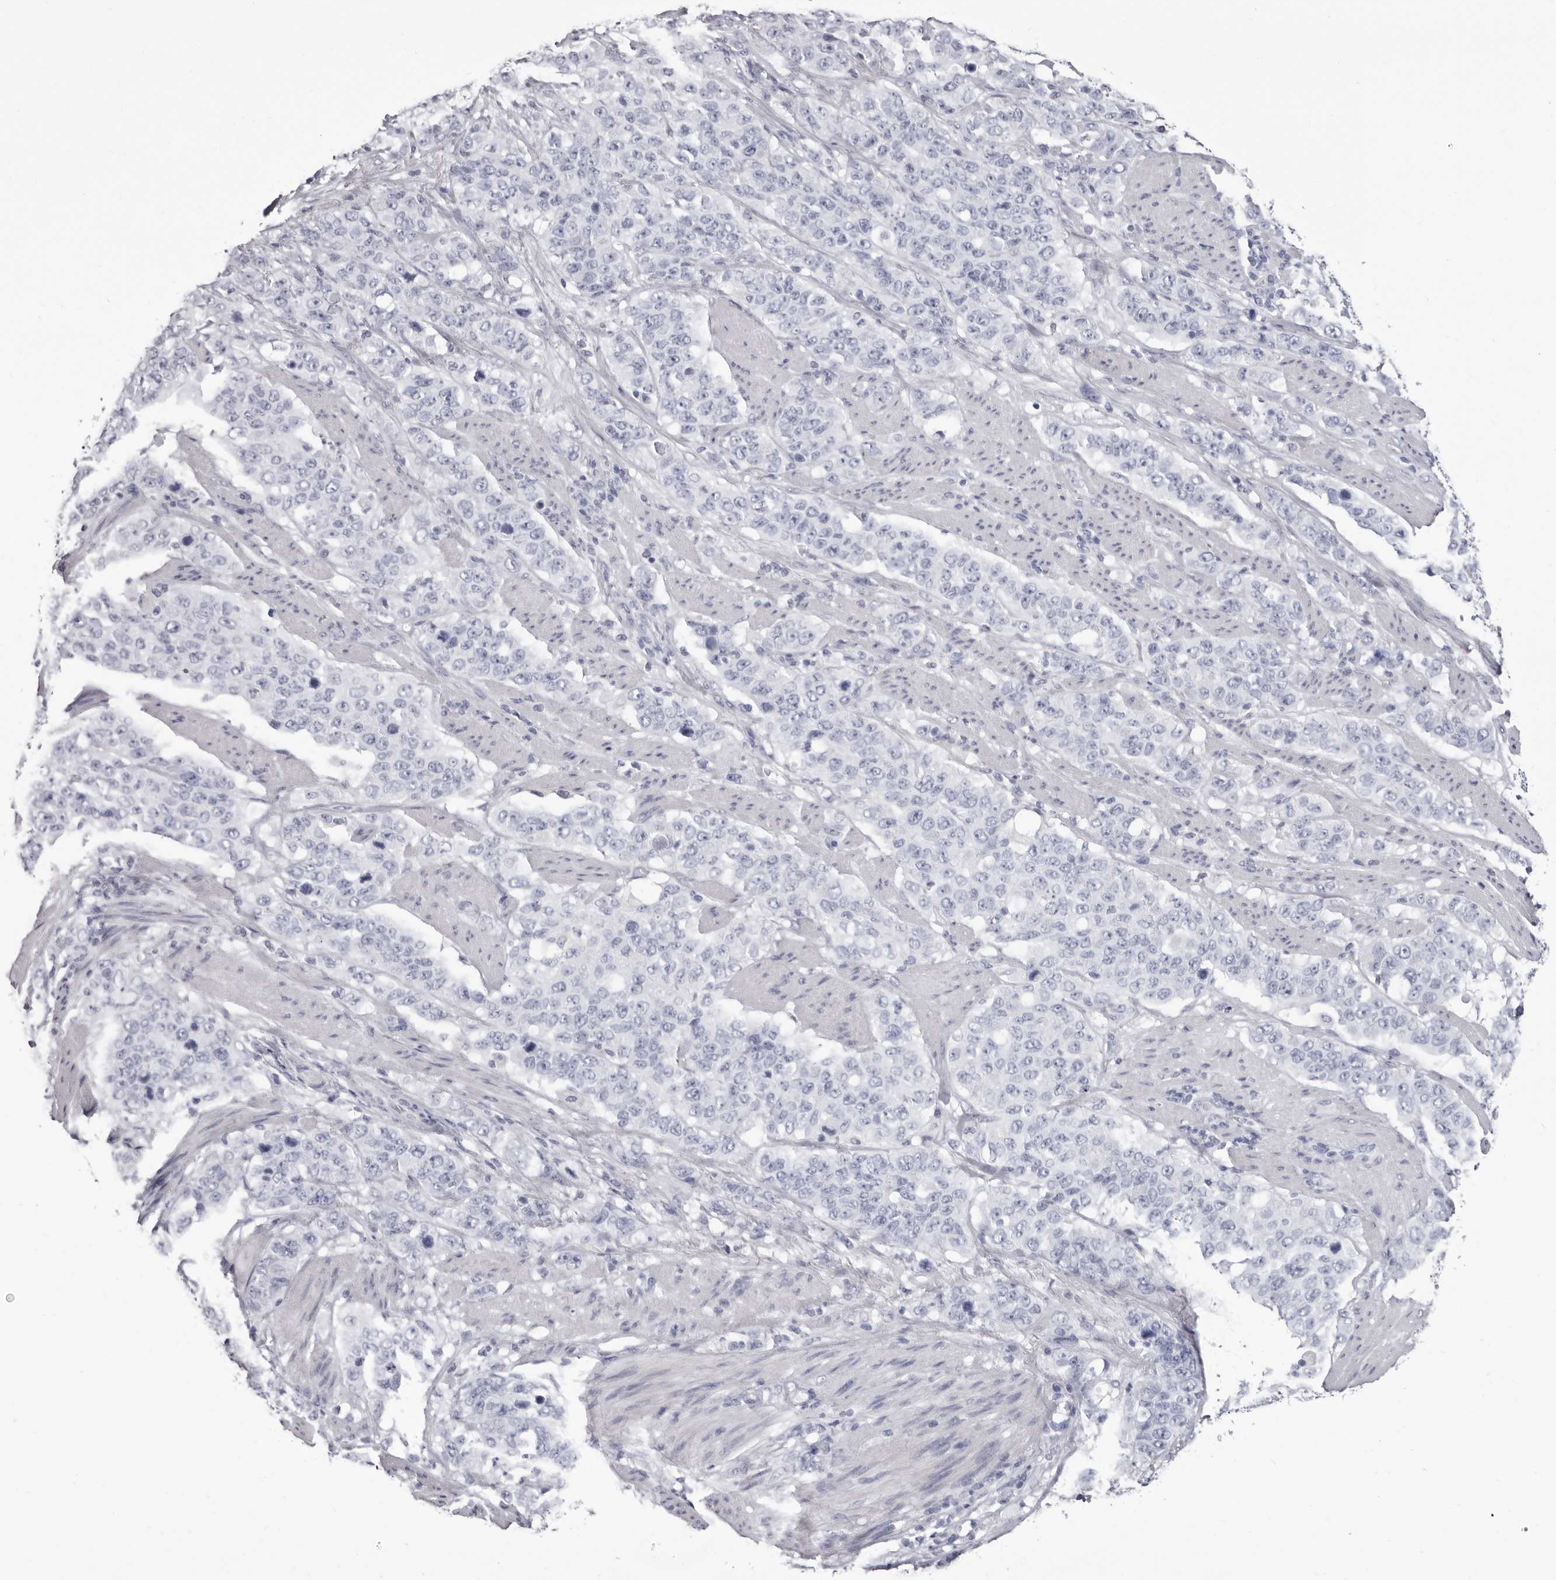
{"staining": {"intensity": "negative", "quantity": "none", "location": "none"}, "tissue": "stomach cancer", "cell_type": "Tumor cells", "image_type": "cancer", "snomed": [{"axis": "morphology", "description": "Adenocarcinoma, NOS"}, {"axis": "topography", "description": "Stomach"}], "caption": "The image reveals no staining of tumor cells in adenocarcinoma (stomach).", "gene": "LPO", "patient": {"sex": "male", "age": 48}}